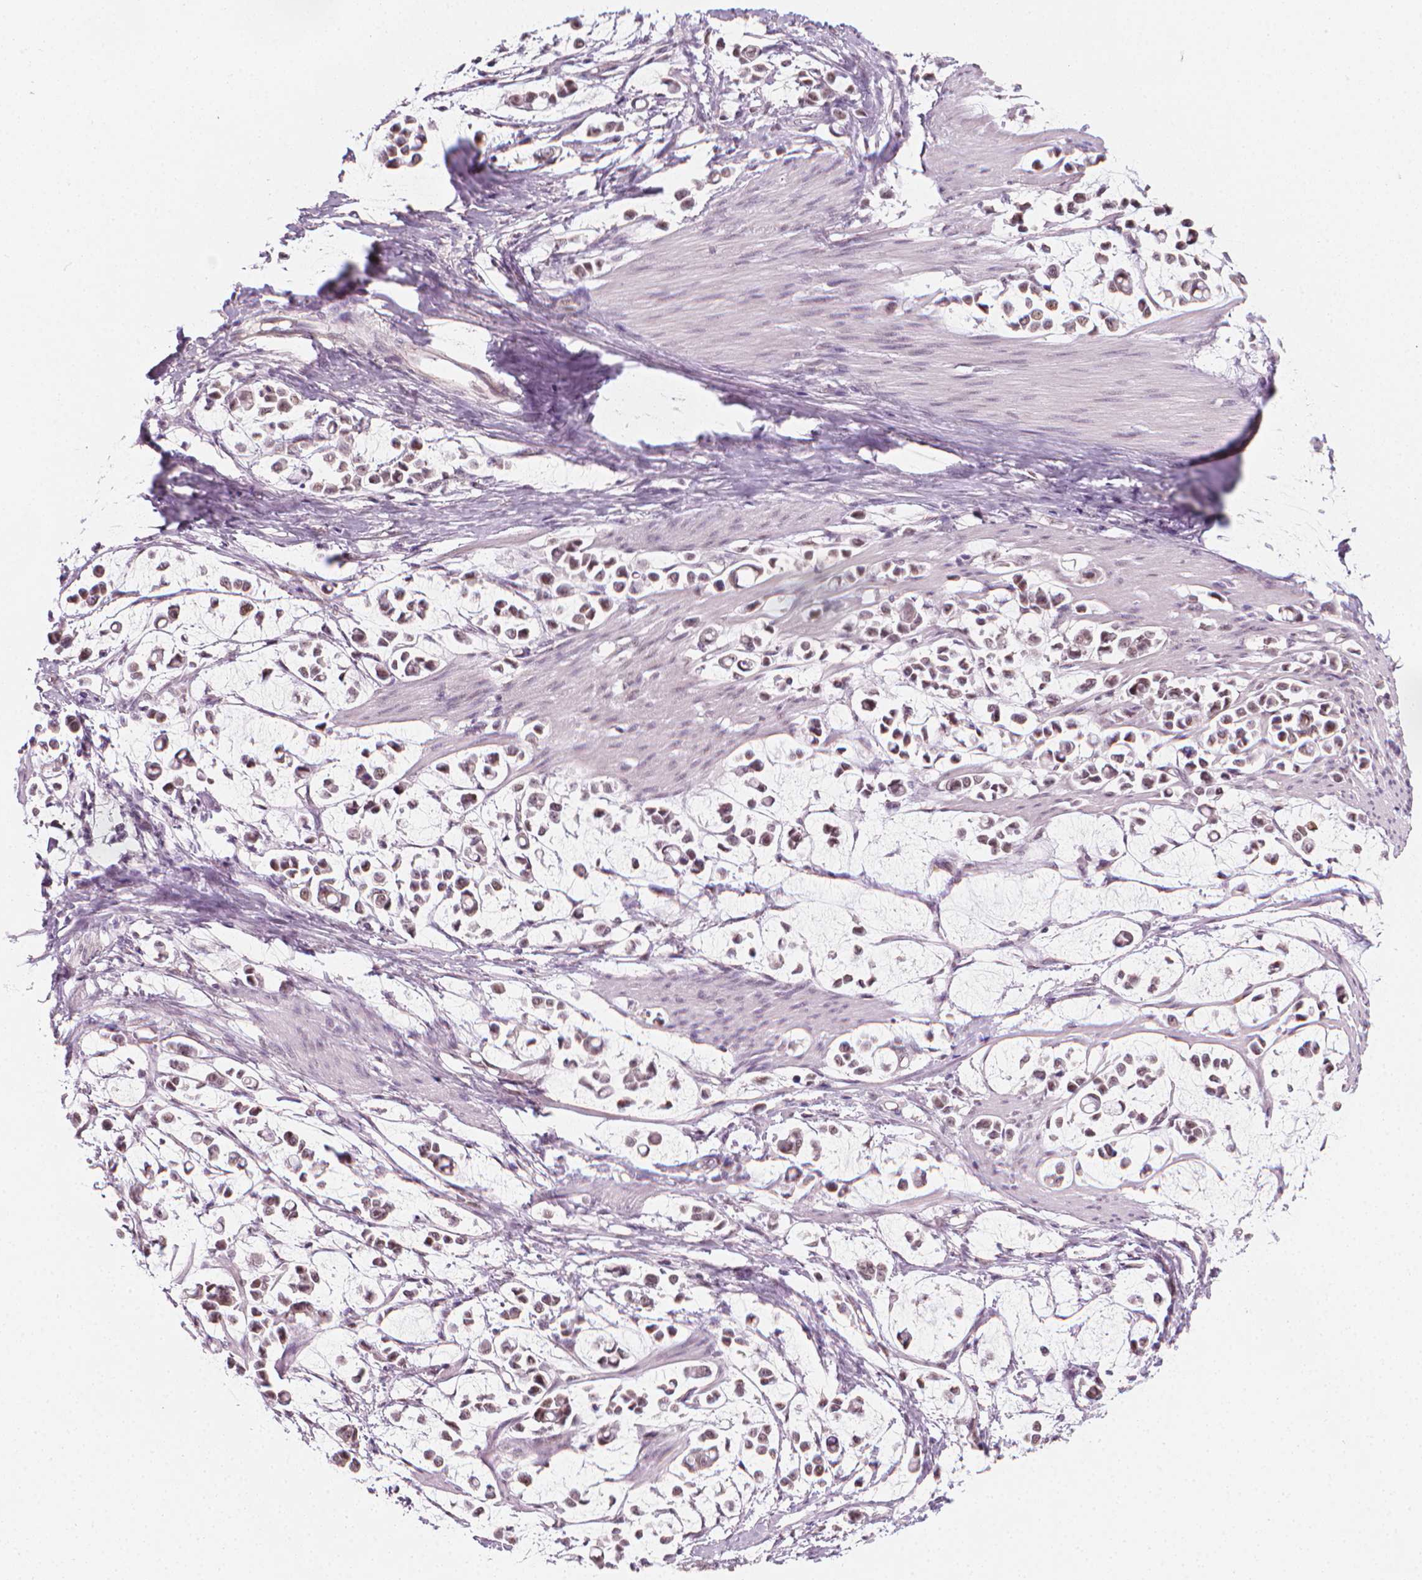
{"staining": {"intensity": "weak", "quantity": "25%-75%", "location": "nuclear"}, "tissue": "stomach cancer", "cell_type": "Tumor cells", "image_type": "cancer", "snomed": [{"axis": "morphology", "description": "Adenocarcinoma, NOS"}, {"axis": "topography", "description": "Stomach"}], "caption": "Stomach adenocarcinoma stained with a protein marker reveals weak staining in tumor cells.", "gene": "CDKN1C", "patient": {"sex": "male", "age": 82}}